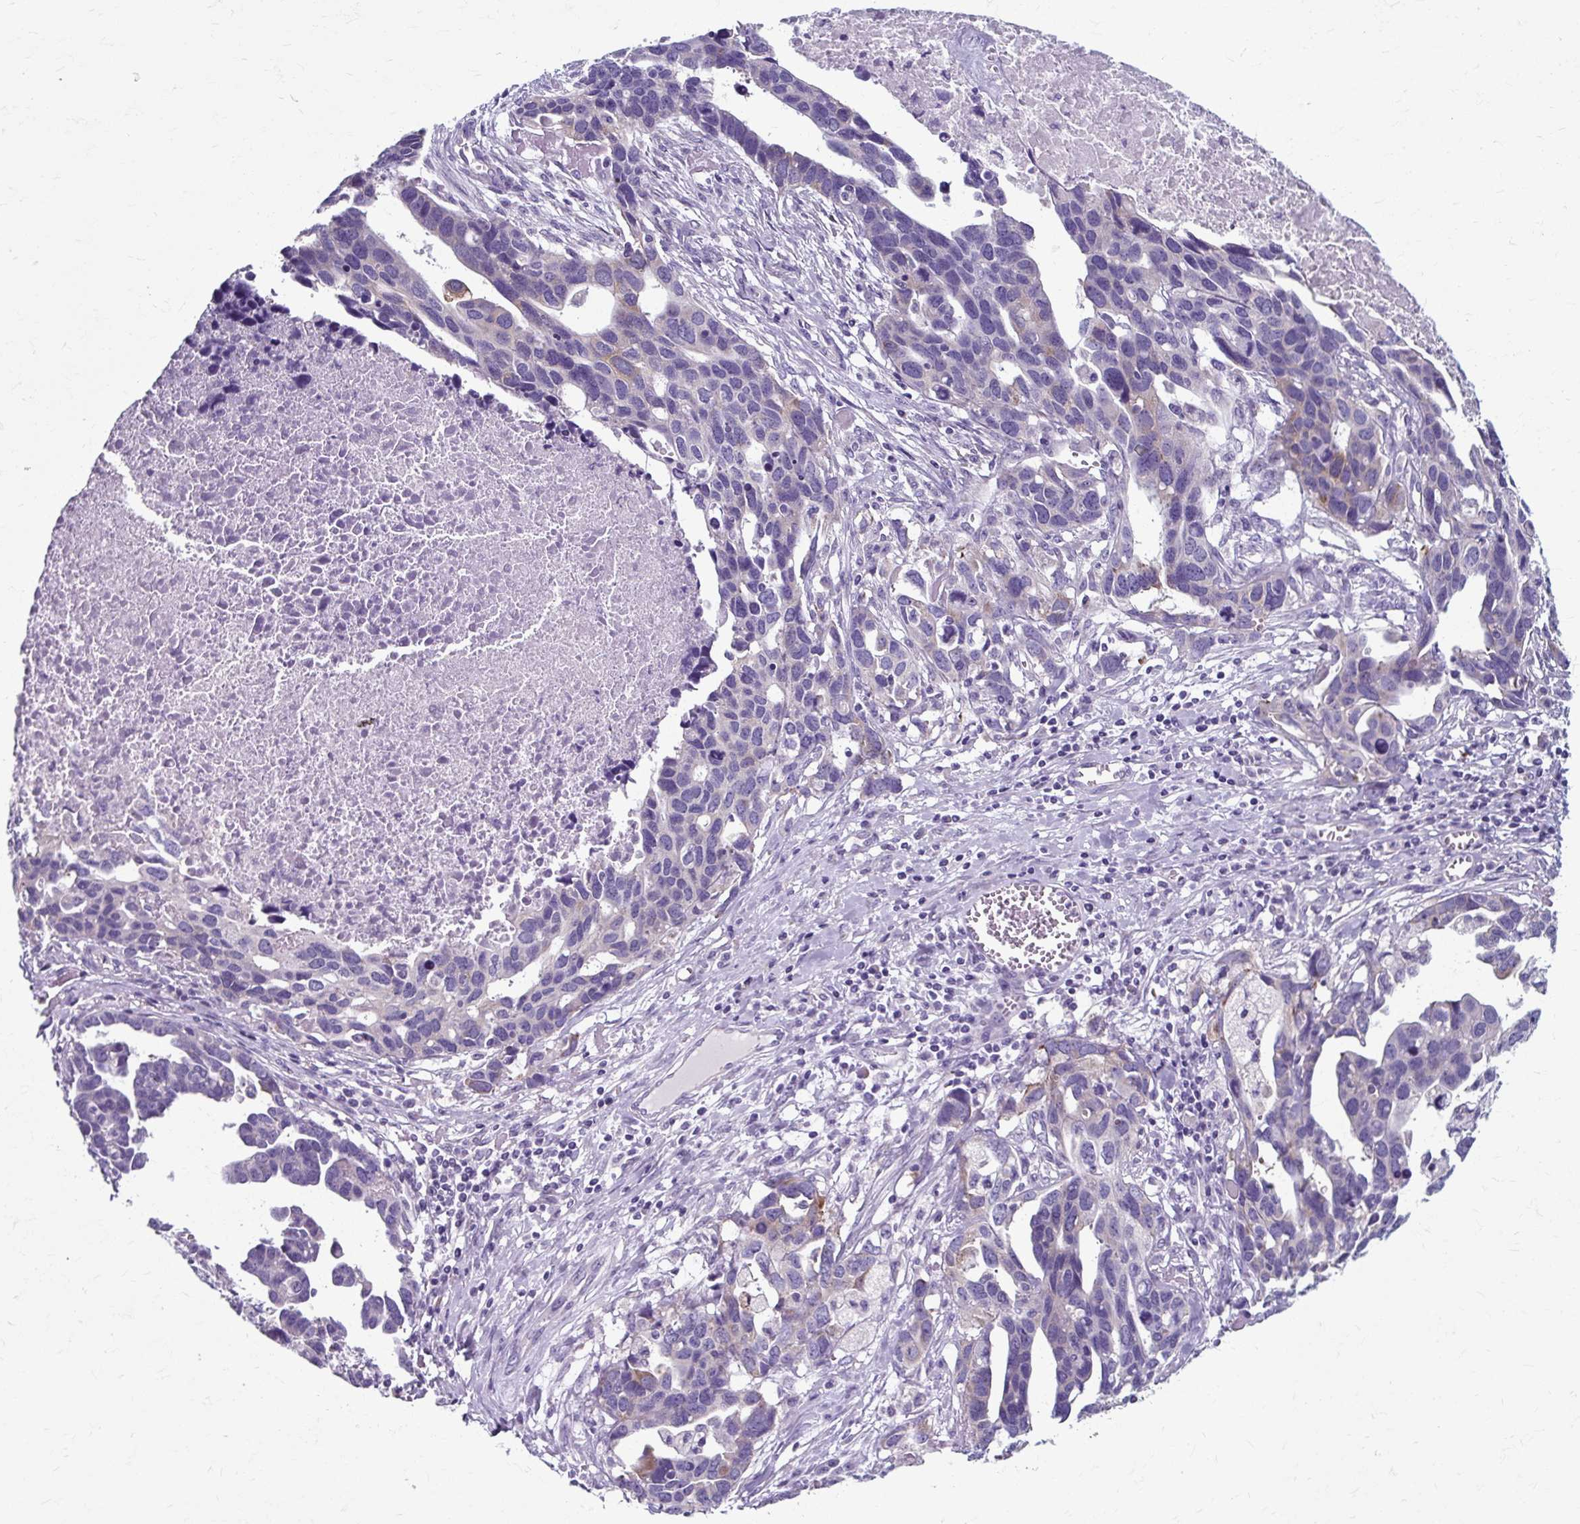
{"staining": {"intensity": "weak", "quantity": "<25%", "location": "cytoplasmic/membranous"}, "tissue": "ovarian cancer", "cell_type": "Tumor cells", "image_type": "cancer", "snomed": [{"axis": "morphology", "description": "Cystadenocarcinoma, serous, NOS"}, {"axis": "topography", "description": "Ovary"}], "caption": "Tumor cells show no significant positivity in ovarian serous cystadenocarcinoma.", "gene": "ZNF555", "patient": {"sex": "female", "age": 54}}